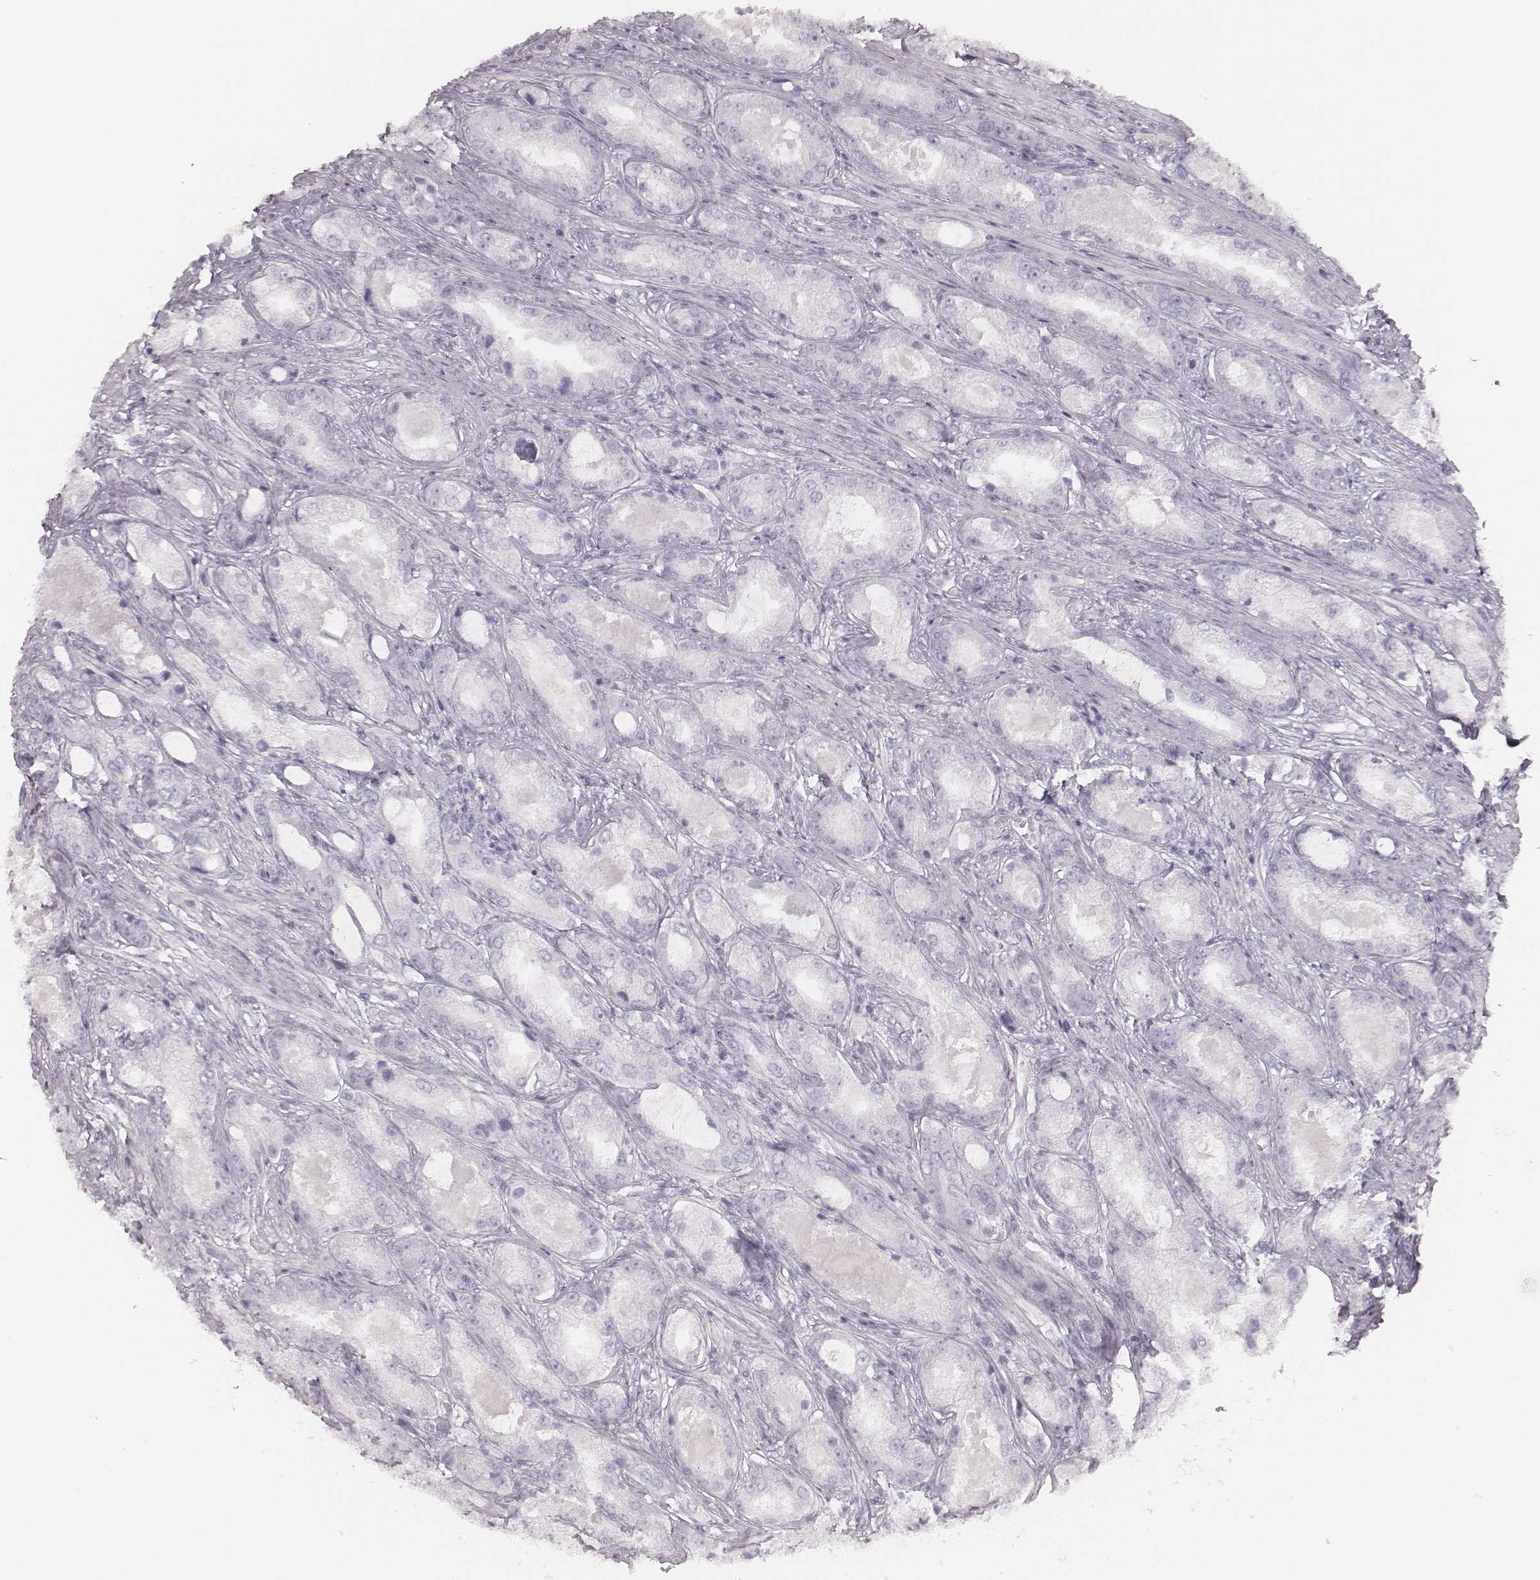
{"staining": {"intensity": "negative", "quantity": "none", "location": "none"}, "tissue": "prostate cancer", "cell_type": "Tumor cells", "image_type": "cancer", "snomed": [{"axis": "morphology", "description": "Adenocarcinoma, Low grade"}, {"axis": "topography", "description": "Prostate"}], "caption": "This is an immunohistochemistry (IHC) photomicrograph of human low-grade adenocarcinoma (prostate). There is no positivity in tumor cells.", "gene": "KRT34", "patient": {"sex": "male", "age": 68}}